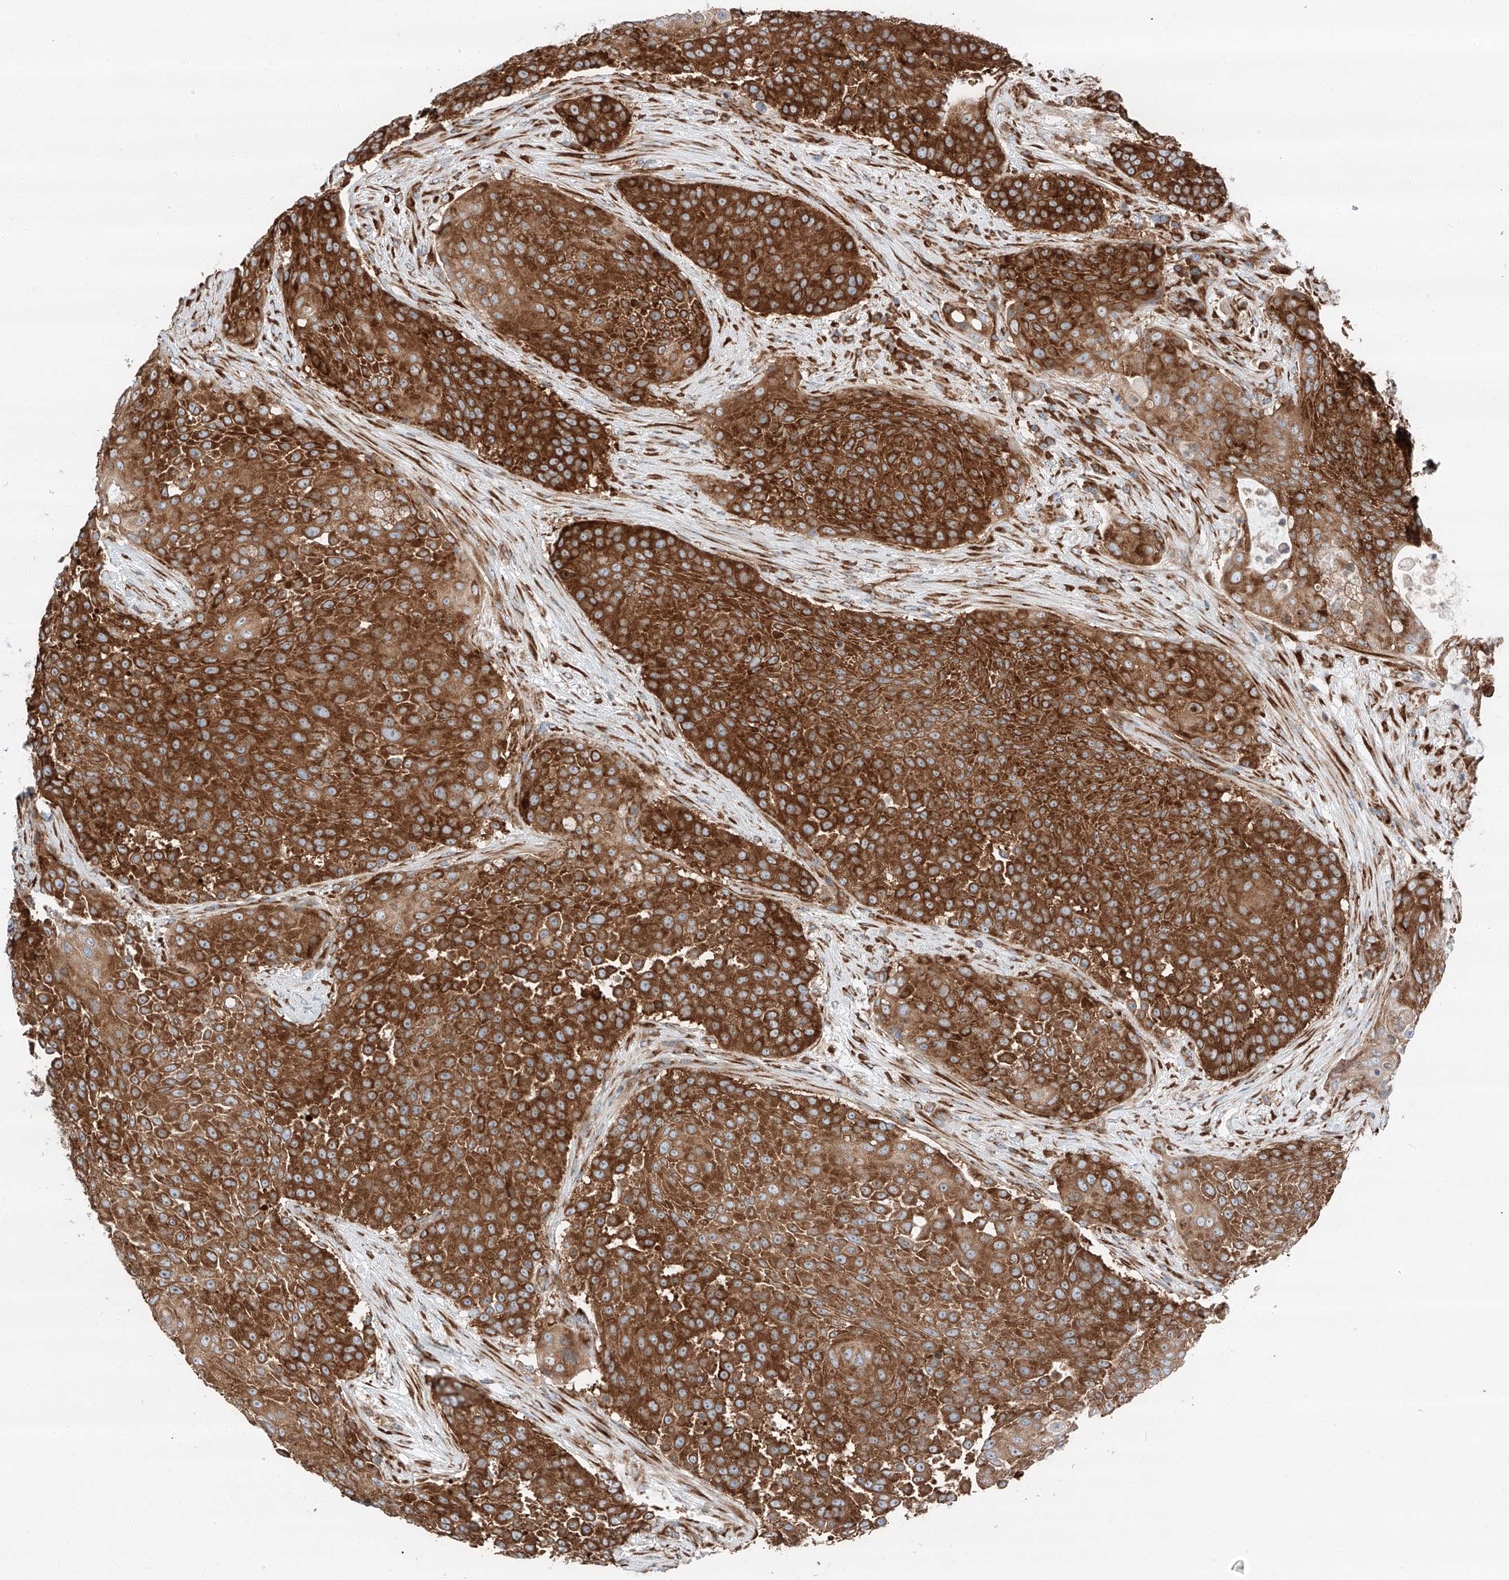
{"staining": {"intensity": "strong", "quantity": ">75%", "location": "cytoplasmic/membranous"}, "tissue": "urothelial cancer", "cell_type": "Tumor cells", "image_type": "cancer", "snomed": [{"axis": "morphology", "description": "Urothelial carcinoma, High grade"}, {"axis": "topography", "description": "Urinary bladder"}], "caption": "Immunohistochemical staining of human high-grade urothelial carcinoma exhibits high levels of strong cytoplasmic/membranous positivity in approximately >75% of tumor cells. The staining was performed using DAB, with brown indicating positive protein expression. Nuclei are stained blue with hematoxylin.", "gene": "ZC3H15", "patient": {"sex": "female", "age": 63}}